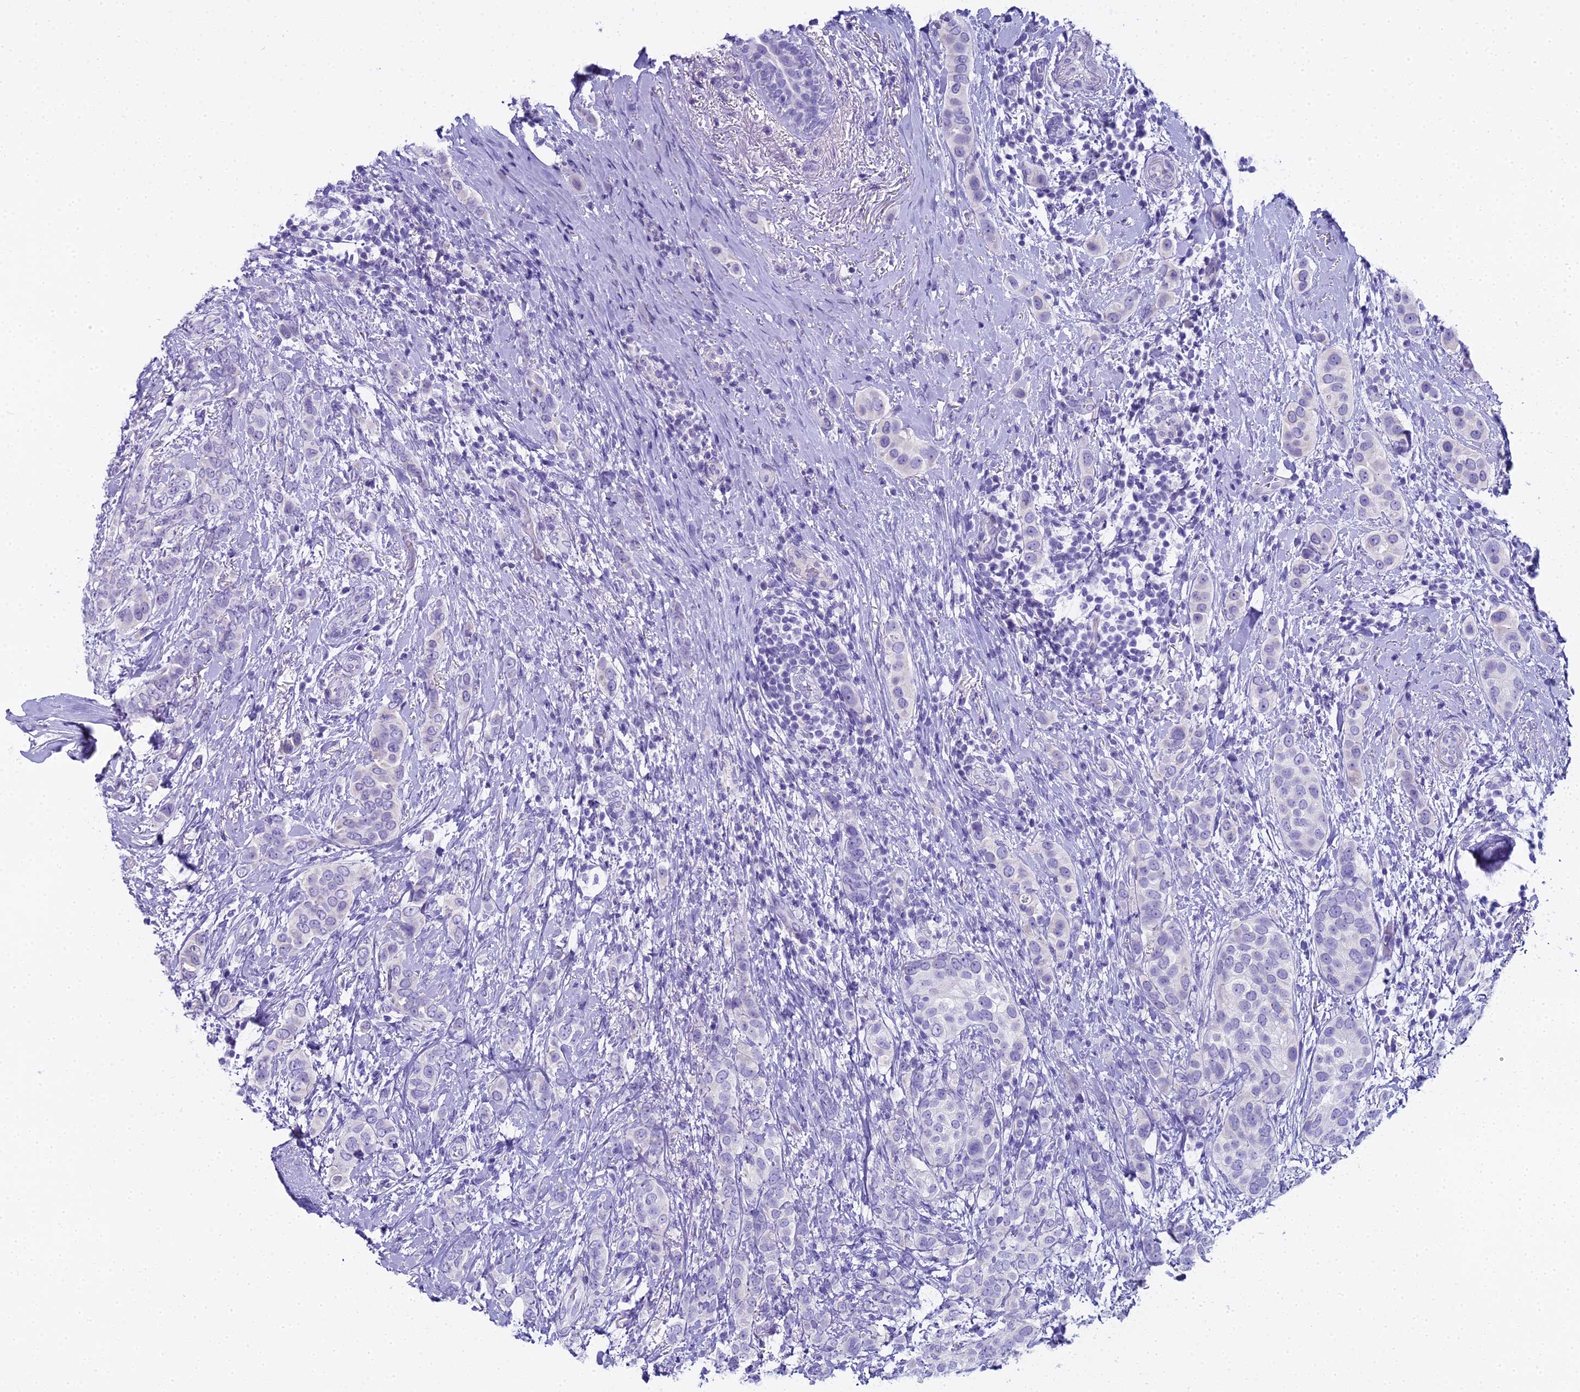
{"staining": {"intensity": "negative", "quantity": "none", "location": "none"}, "tissue": "breast cancer", "cell_type": "Tumor cells", "image_type": "cancer", "snomed": [{"axis": "morphology", "description": "Lobular carcinoma"}, {"axis": "topography", "description": "Breast"}], "caption": "Human lobular carcinoma (breast) stained for a protein using immunohistochemistry reveals no expression in tumor cells.", "gene": "UNC80", "patient": {"sex": "female", "age": 51}}